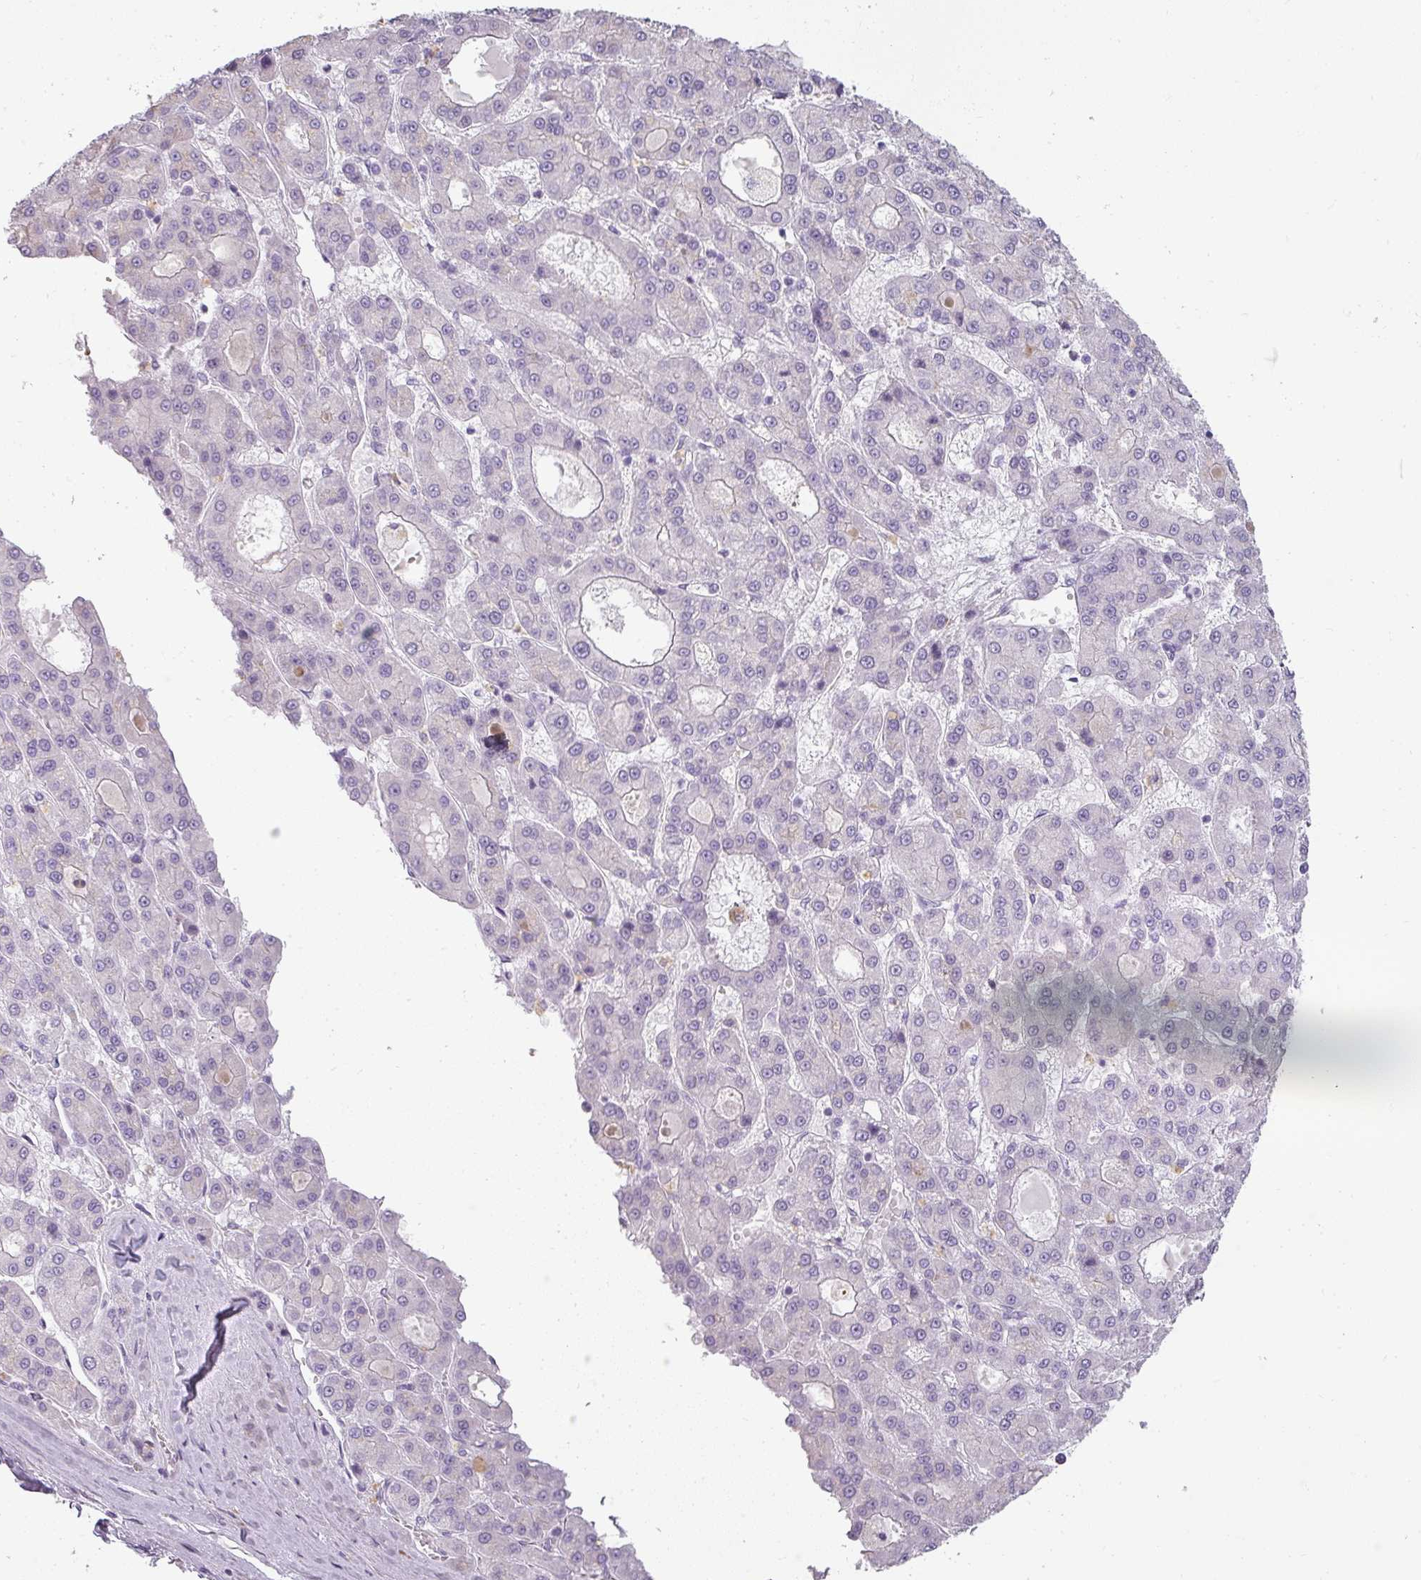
{"staining": {"intensity": "negative", "quantity": "none", "location": "none"}, "tissue": "liver cancer", "cell_type": "Tumor cells", "image_type": "cancer", "snomed": [{"axis": "morphology", "description": "Carcinoma, Hepatocellular, NOS"}, {"axis": "topography", "description": "Liver"}], "caption": "Tumor cells show no significant expression in hepatocellular carcinoma (liver).", "gene": "ASB1", "patient": {"sex": "male", "age": 70}}